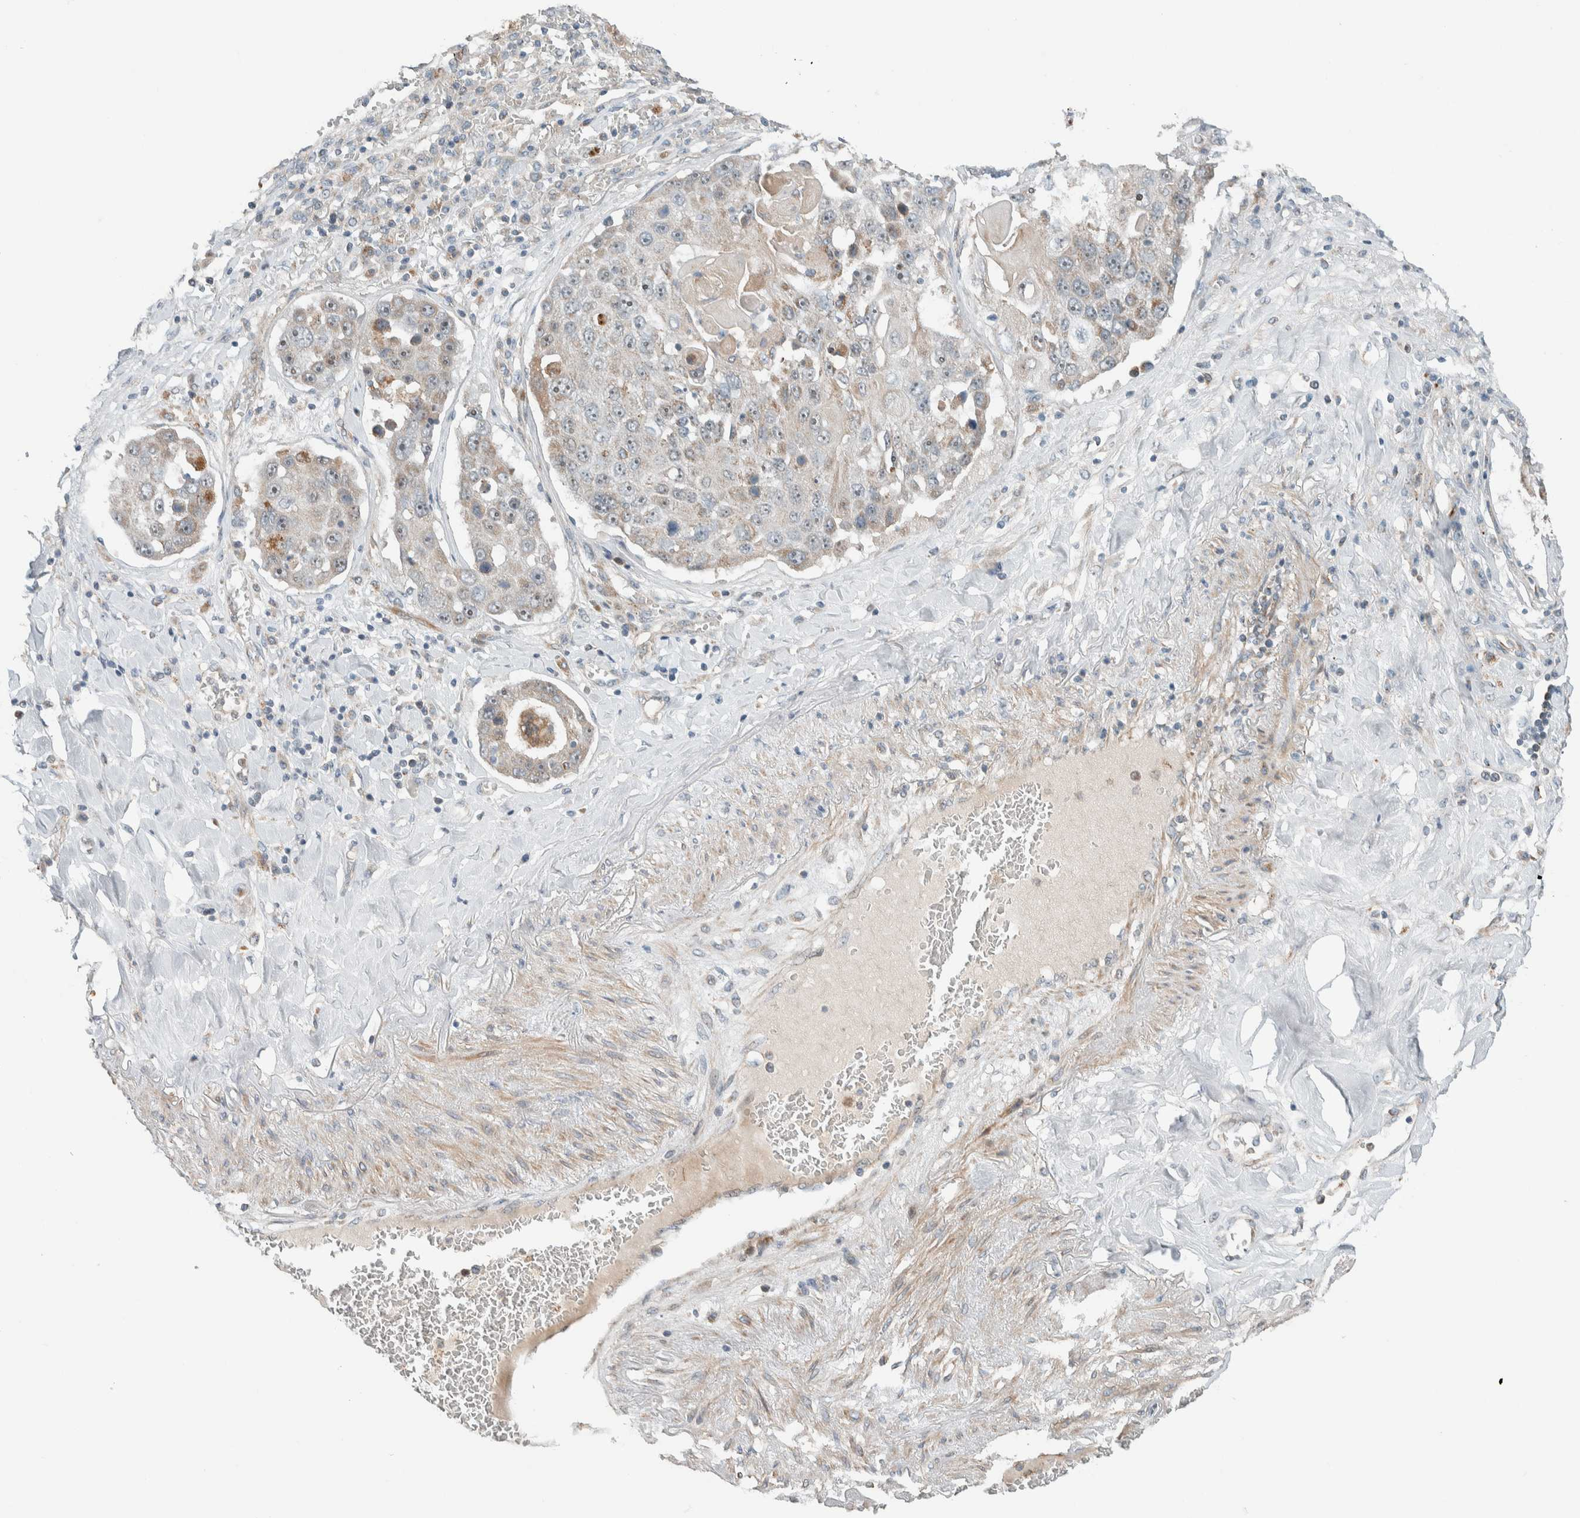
{"staining": {"intensity": "weak", "quantity": "25%-75%", "location": "nuclear"}, "tissue": "lung cancer", "cell_type": "Tumor cells", "image_type": "cancer", "snomed": [{"axis": "morphology", "description": "Squamous cell carcinoma, NOS"}, {"axis": "topography", "description": "Lung"}], "caption": "Immunohistochemistry (IHC) staining of squamous cell carcinoma (lung), which shows low levels of weak nuclear expression in approximately 25%-75% of tumor cells indicating weak nuclear protein positivity. The staining was performed using DAB (3,3'-diaminobenzidine) (brown) for protein detection and nuclei were counterstained in hematoxylin (blue).", "gene": "SLFN12L", "patient": {"sex": "male", "age": 61}}